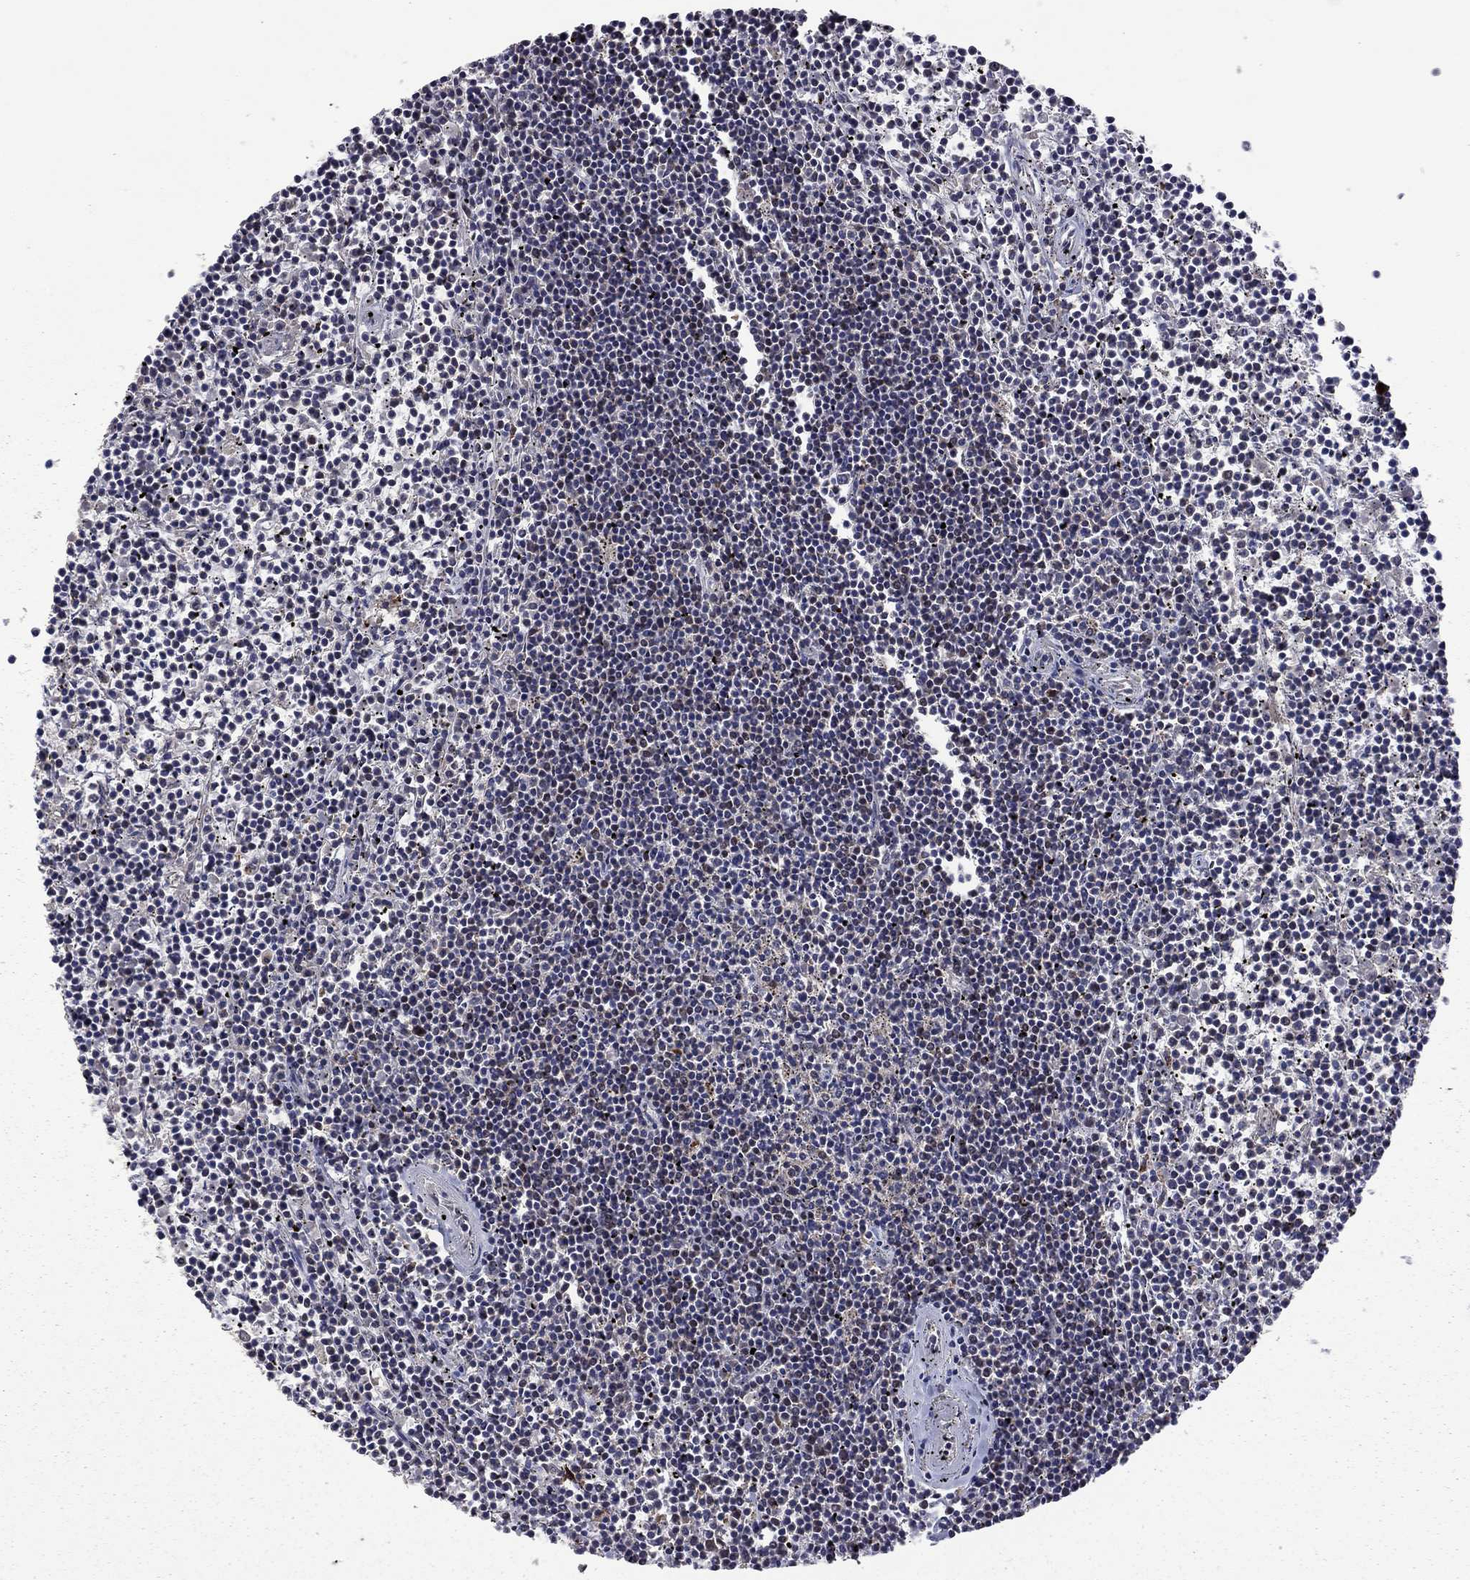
{"staining": {"intensity": "negative", "quantity": "none", "location": "none"}, "tissue": "lymphoma", "cell_type": "Tumor cells", "image_type": "cancer", "snomed": [{"axis": "morphology", "description": "Malignant lymphoma, non-Hodgkin's type, Low grade"}, {"axis": "topography", "description": "Spleen"}], "caption": "The micrograph shows no significant staining in tumor cells of low-grade malignant lymphoma, non-Hodgkin's type. (Immunohistochemistry, brightfield microscopy, high magnification).", "gene": "GPAA1", "patient": {"sex": "female", "age": 19}}